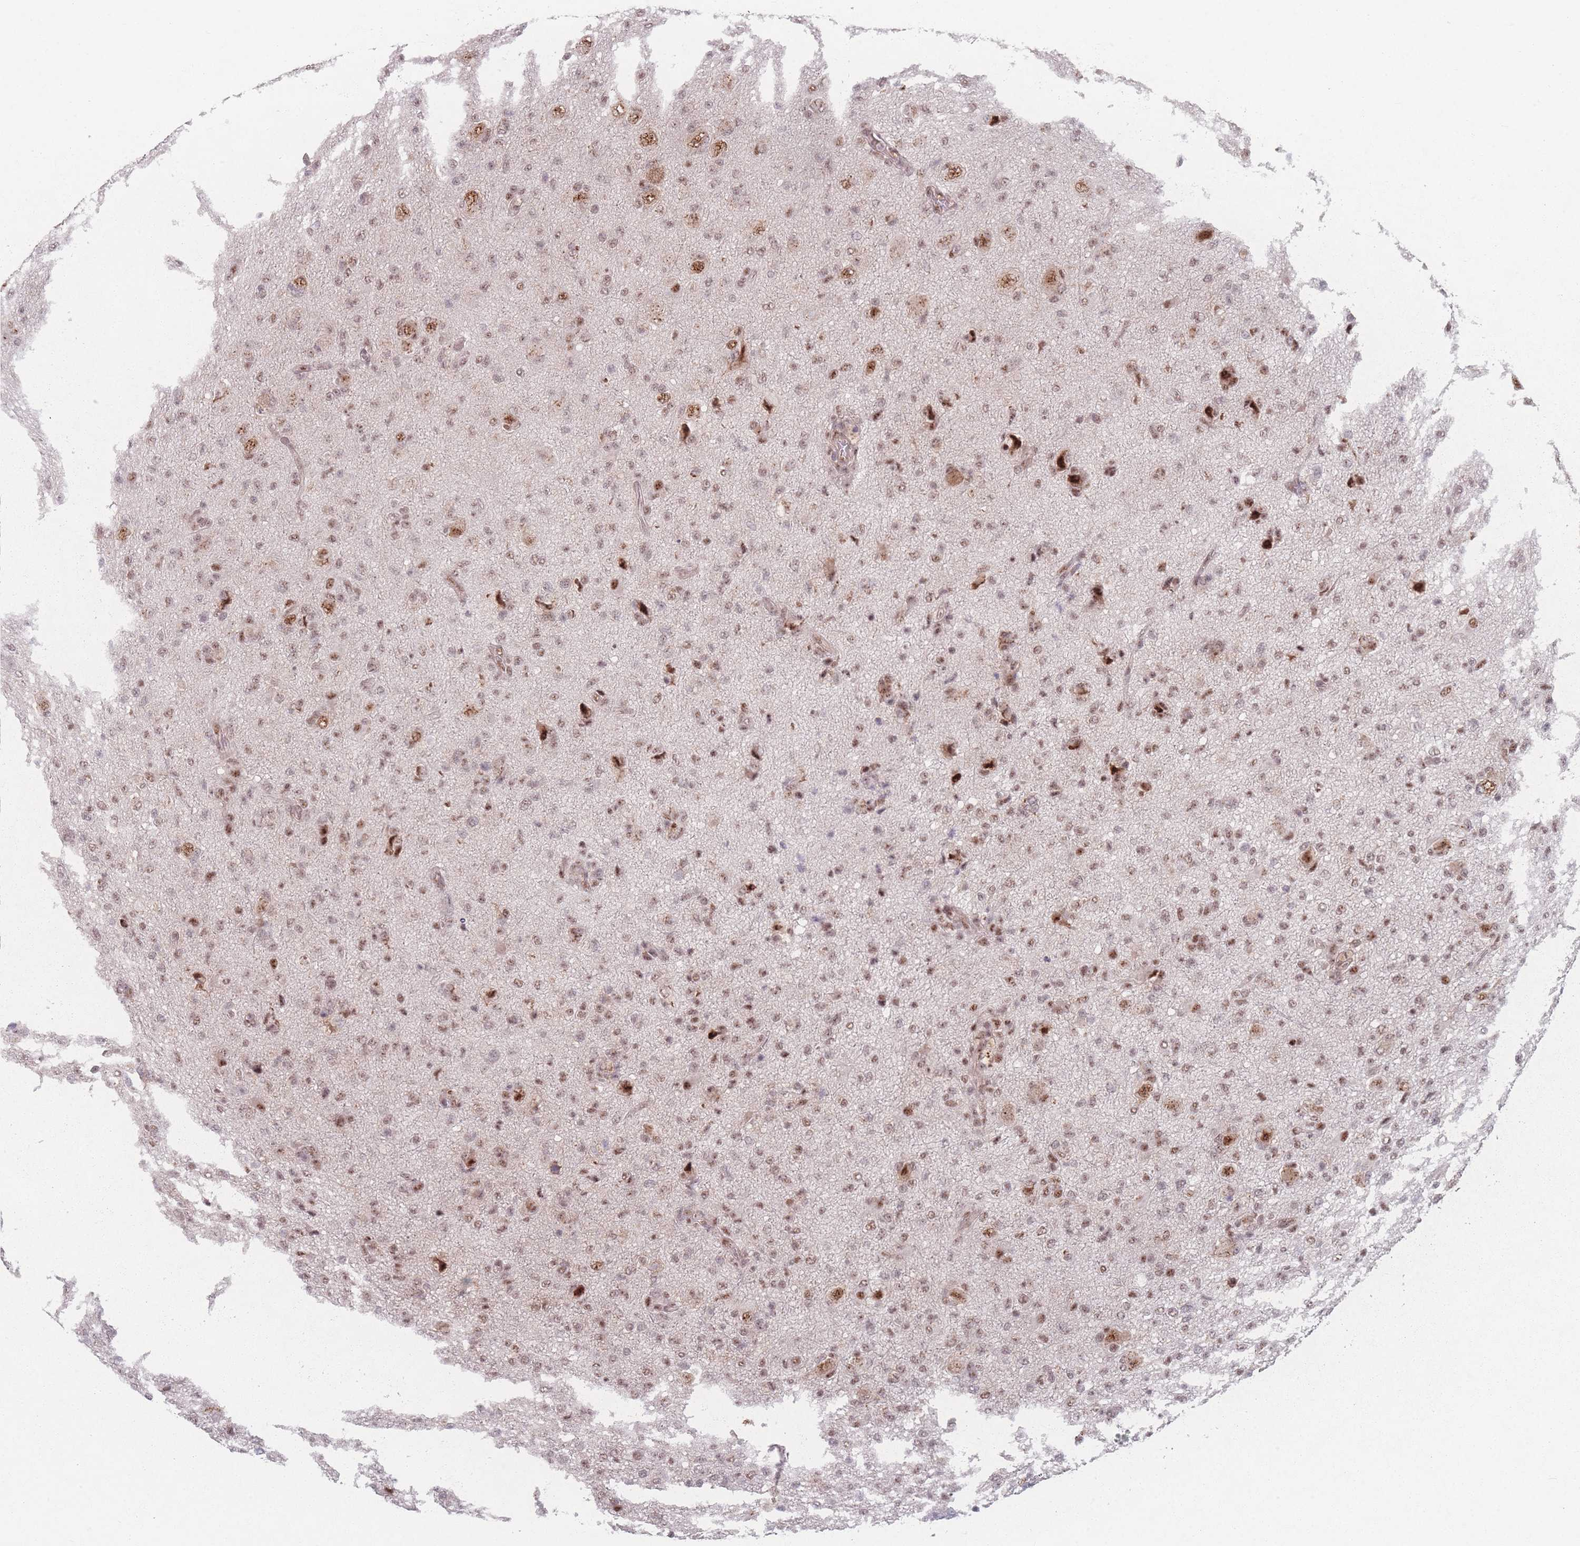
{"staining": {"intensity": "moderate", "quantity": ">75%", "location": "nuclear"}, "tissue": "glioma", "cell_type": "Tumor cells", "image_type": "cancer", "snomed": [{"axis": "morphology", "description": "Glioma, malignant, High grade"}, {"axis": "topography", "description": "Brain"}], "caption": "Immunohistochemistry photomicrograph of malignant glioma (high-grade) stained for a protein (brown), which reveals medium levels of moderate nuclear expression in about >75% of tumor cells.", "gene": "ZC3H14", "patient": {"sex": "female", "age": 57}}